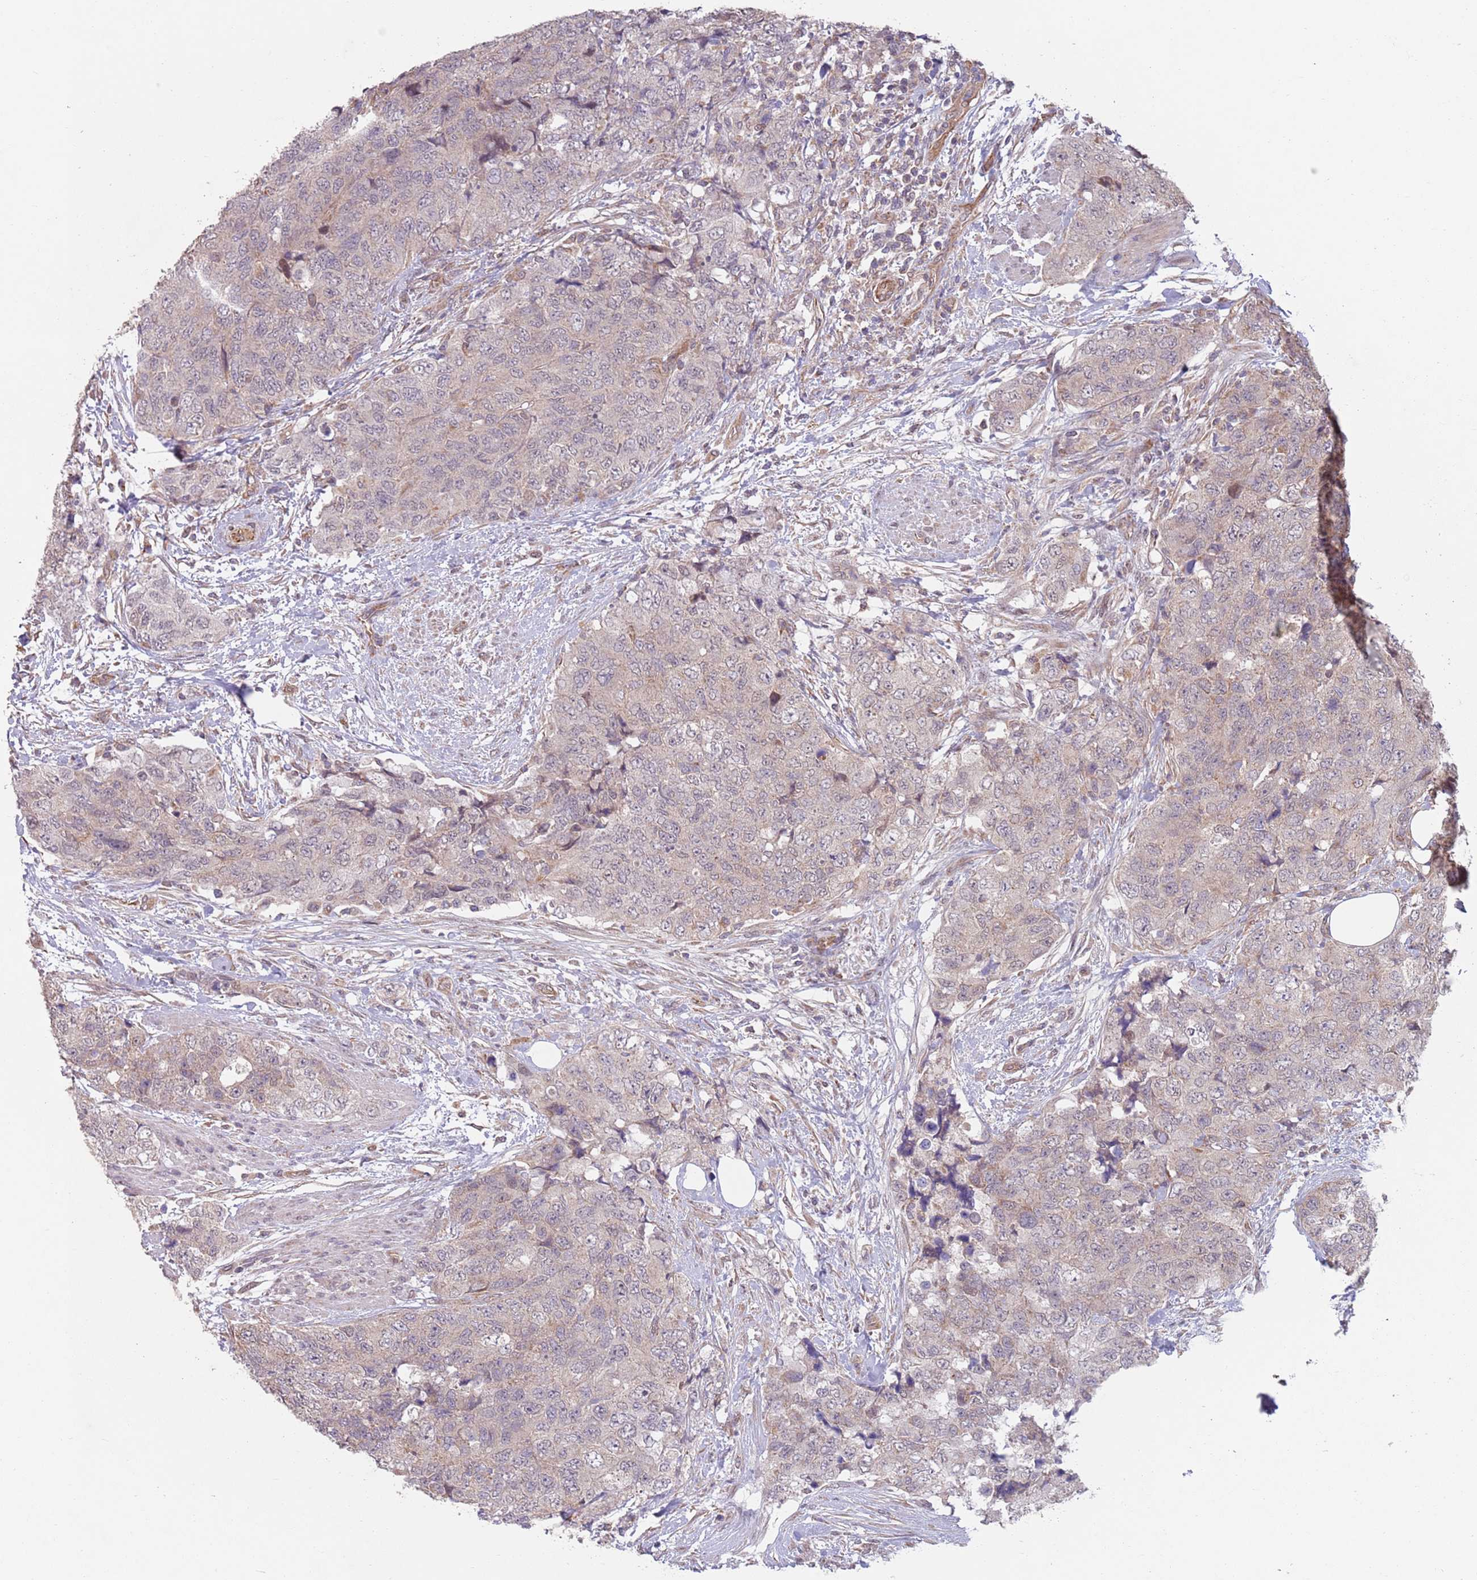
{"staining": {"intensity": "moderate", "quantity": "<25%", "location": "cytoplasmic/membranous,nuclear"}, "tissue": "urothelial cancer", "cell_type": "Tumor cells", "image_type": "cancer", "snomed": [{"axis": "morphology", "description": "Urothelial carcinoma, High grade"}, {"axis": "topography", "description": "Urinary bladder"}], "caption": "Urothelial carcinoma (high-grade) stained for a protein displays moderate cytoplasmic/membranous and nuclear positivity in tumor cells.", "gene": "CHD9", "patient": {"sex": "female", "age": 78}}